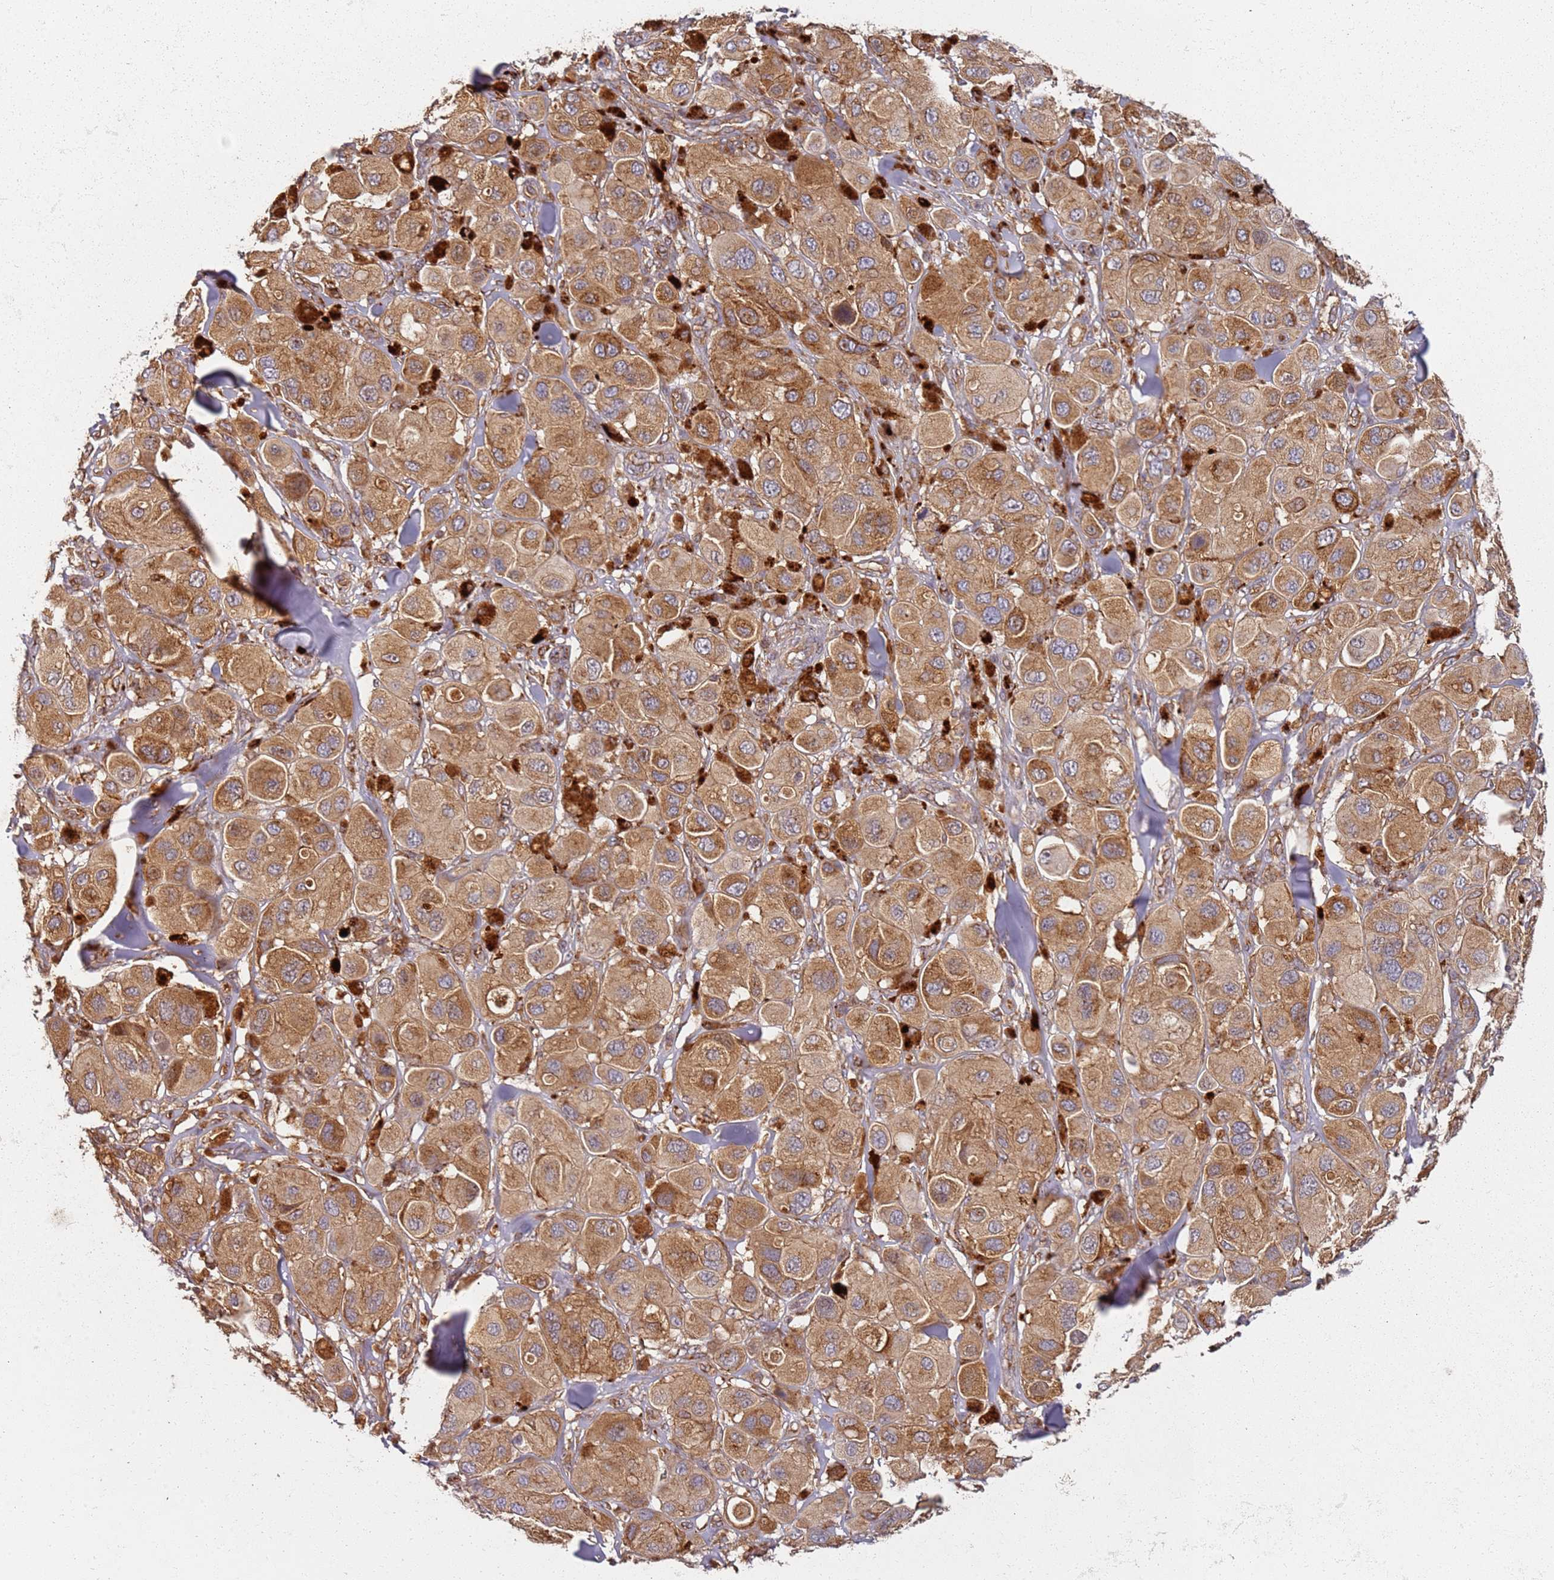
{"staining": {"intensity": "moderate", "quantity": ">75%", "location": "cytoplasmic/membranous"}, "tissue": "melanoma", "cell_type": "Tumor cells", "image_type": "cancer", "snomed": [{"axis": "morphology", "description": "Malignant melanoma, Metastatic site"}, {"axis": "topography", "description": "Skin"}], "caption": "This micrograph shows IHC staining of human melanoma, with medium moderate cytoplasmic/membranous staining in about >75% of tumor cells.", "gene": "SCGB2B2", "patient": {"sex": "male", "age": 41}}